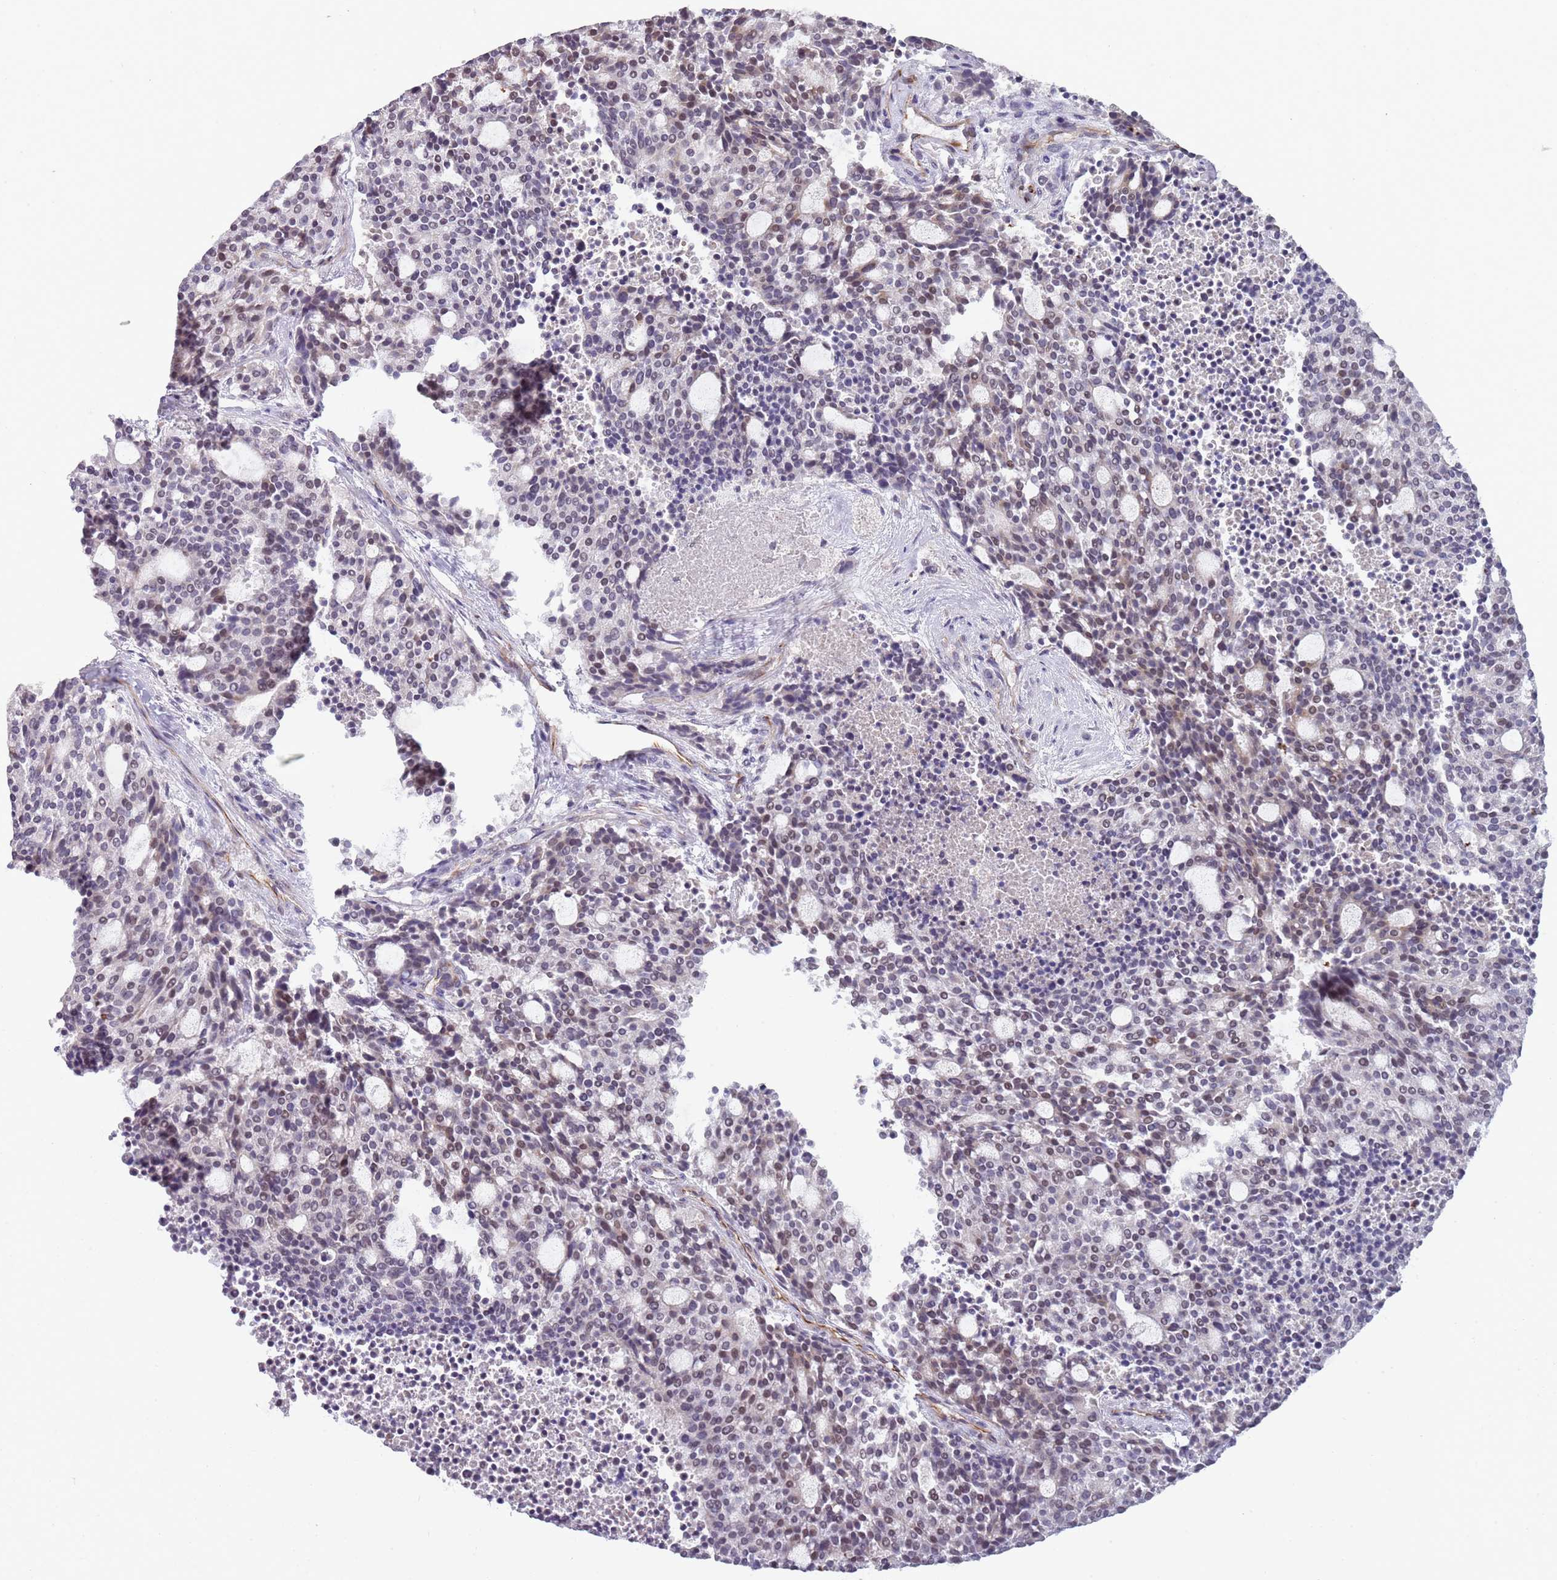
{"staining": {"intensity": "negative", "quantity": "none", "location": "none"}, "tissue": "carcinoid", "cell_type": "Tumor cells", "image_type": "cancer", "snomed": [{"axis": "morphology", "description": "Carcinoid, malignant, NOS"}, {"axis": "topography", "description": "Pancreas"}], "caption": "IHC of human carcinoid exhibits no staining in tumor cells. Brightfield microscopy of immunohistochemistry (IHC) stained with DAB (3,3'-diaminobenzidine) (brown) and hematoxylin (blue), captured at high magnification.", "gene": "NBPF3", "patient": {"sex": "female", "age": 54}}